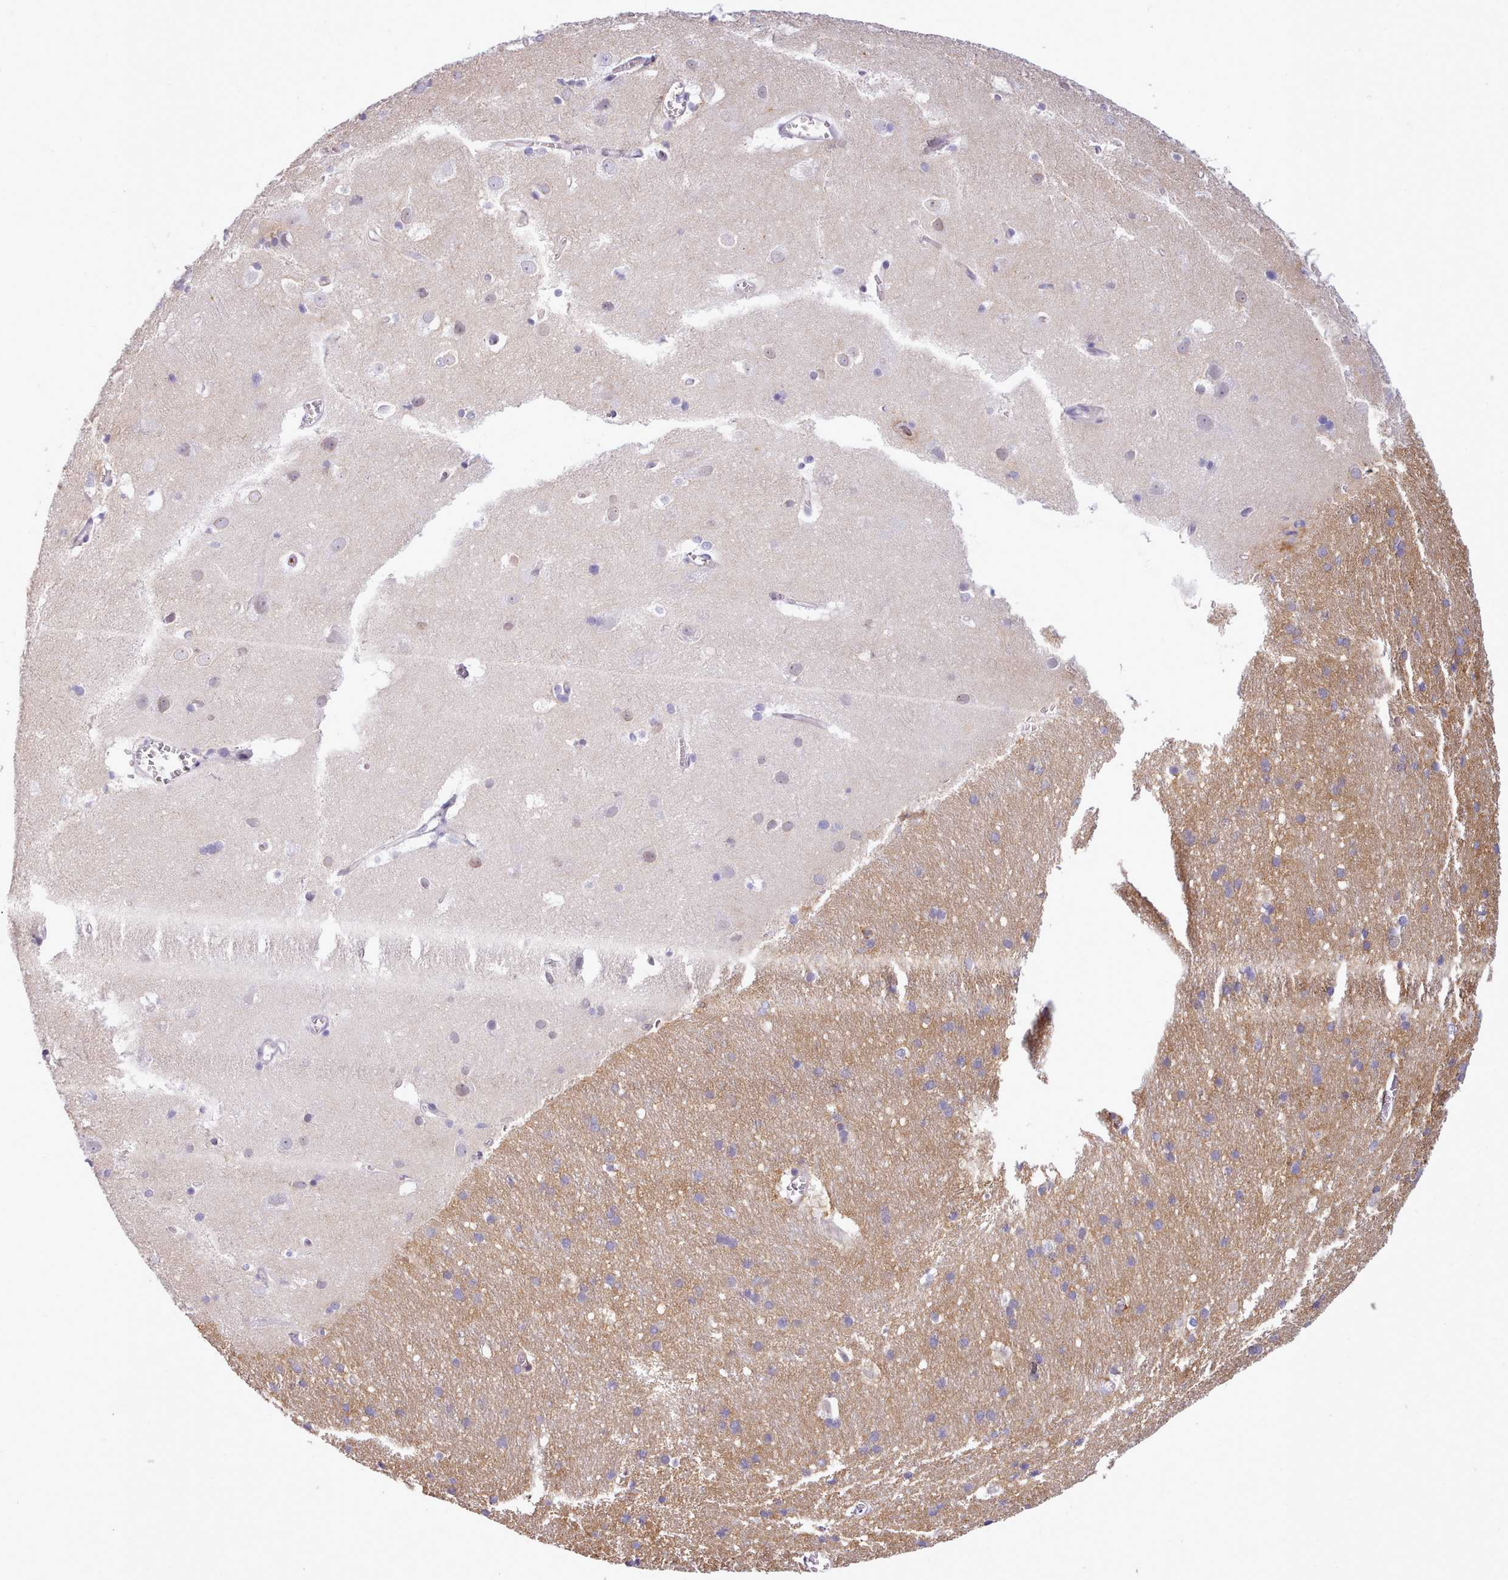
{"staining": {"intensity": "negative", "quantity": "none", "location": "none"}, "tissue": "cerebral cortex", "cell_type": "Endothelial cells", "image_type": "normal", "snomed": [{"axis": "morphology", "description": "Normal tissue, NOS"}, {"axis": "topography", "description": "Cerebral cortex"}], "caption": "High power microscopy micrograph of an IHC micrograph of benign cerebral cortex, revealing no significant staining in endothelial cells.", "gene": "CYP2A13", "patient": {"sex": "male", "age": 54}}